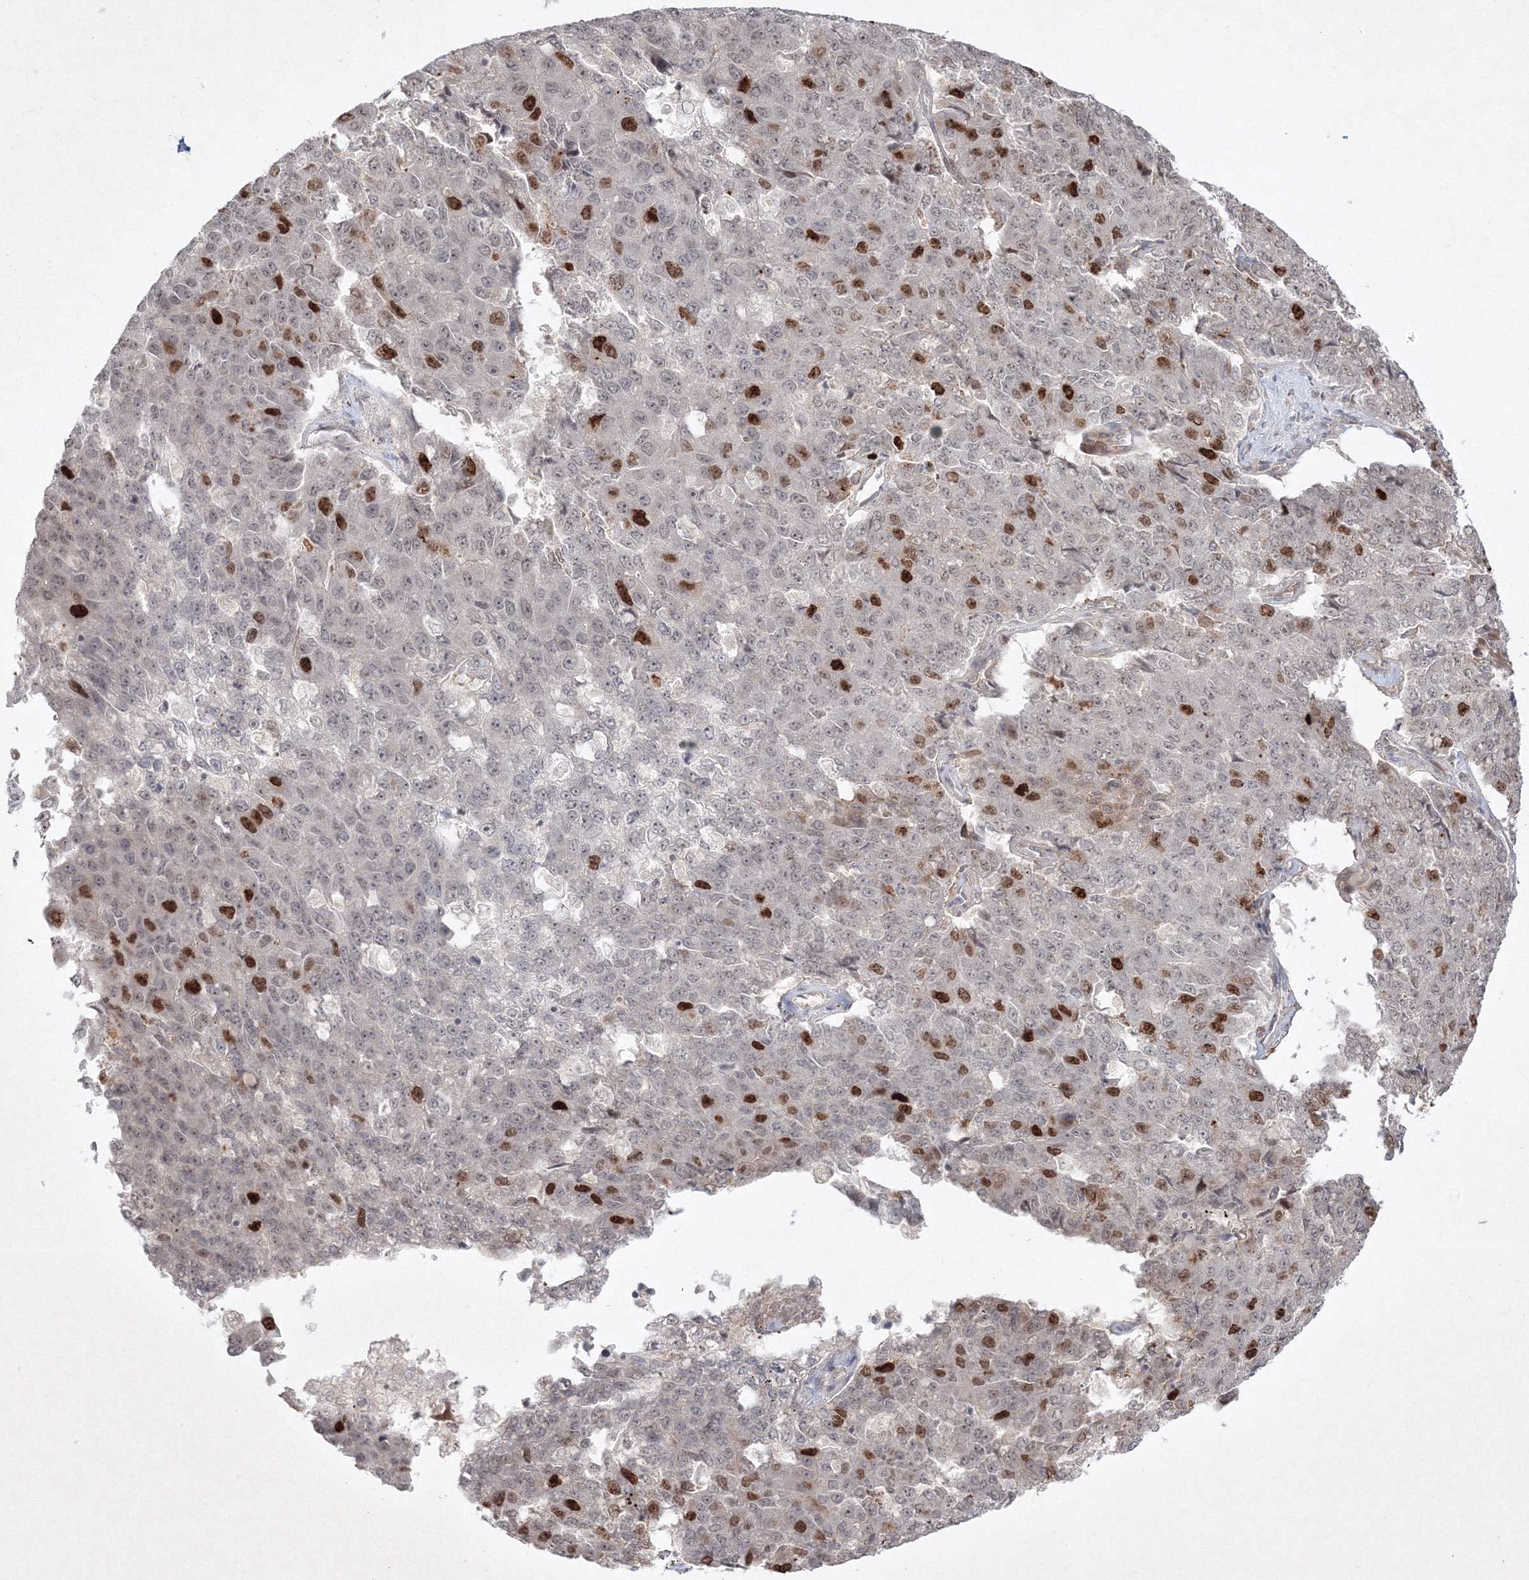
{"staining": {"intensity": "strong", "quantity": "<25%", "location": "nuclear"}, "tissue": "pancreatic cancer", "cell_type": "Tumor cells", "image_type": "cancer", "snomed": [{"axis": "morphology", "description": "Adenocarcinoma, NOS"}, {"axis": "topography", "description": "Pancreas"}], "caption": "Protein staining of pancreatic adenocarcinoma tissue reveals strong nuclear positivity in approximately <25% of tumor cells.", "gene": "KIF20A", "patient": {"sex": "male", "age": 50}}